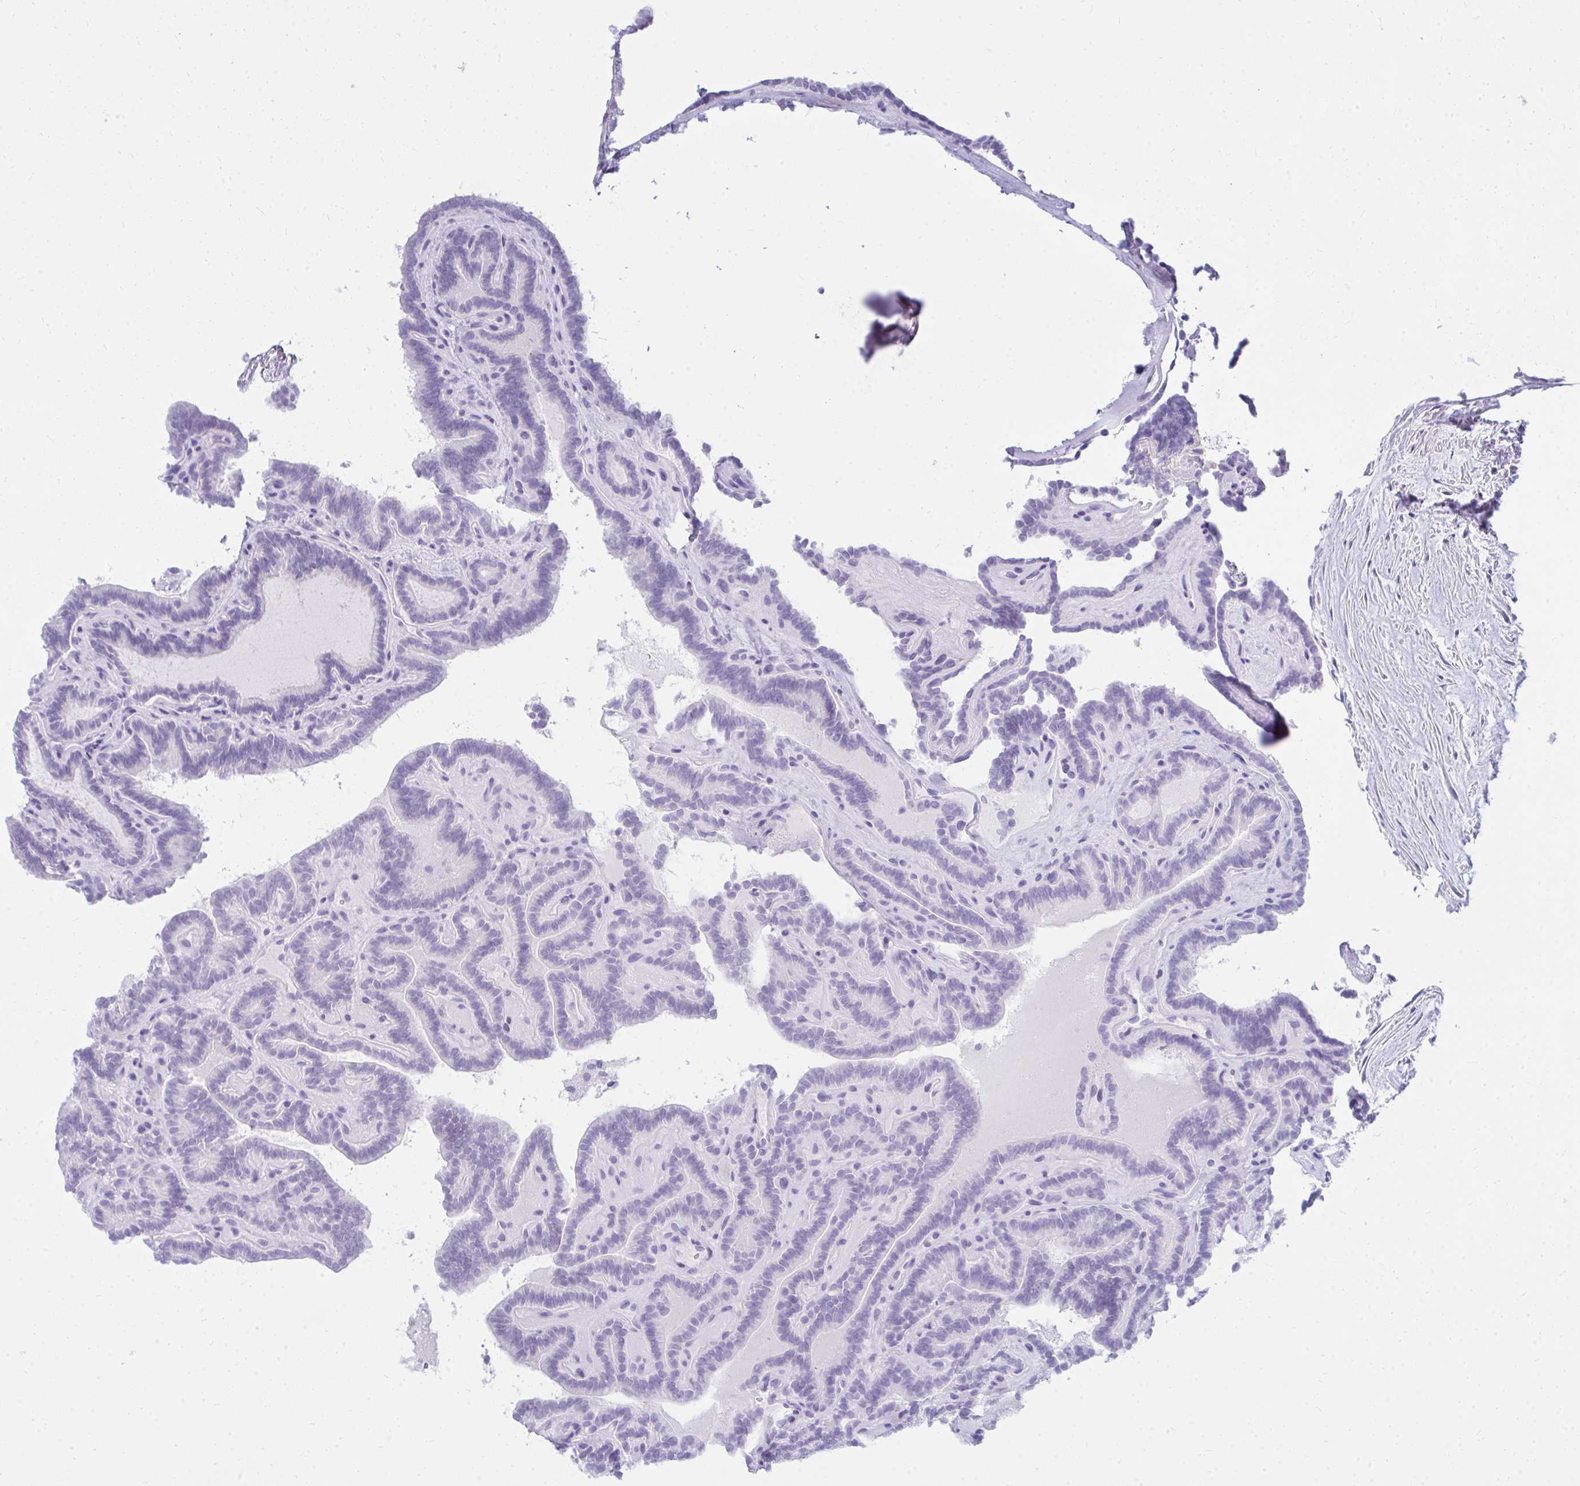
{"staining": {"intensity": "negative", "quantity": "none", "location": "none"}, "tissue": "thyroid cancer", "cell_type": "Tumor cells", "image_type": "cancer", "snomed": [{"axis": "morphology", "description": "Papillary adenocarcinoma, NOS"}, {"axis": "topography", "description": "Thyroid gland"}], "caption": "There is no significant staining in tumor cells of thyroid papillary adenocarcinoma.", "gene": "OR5F1", "patient": {"sex": "female", "age": 21}}